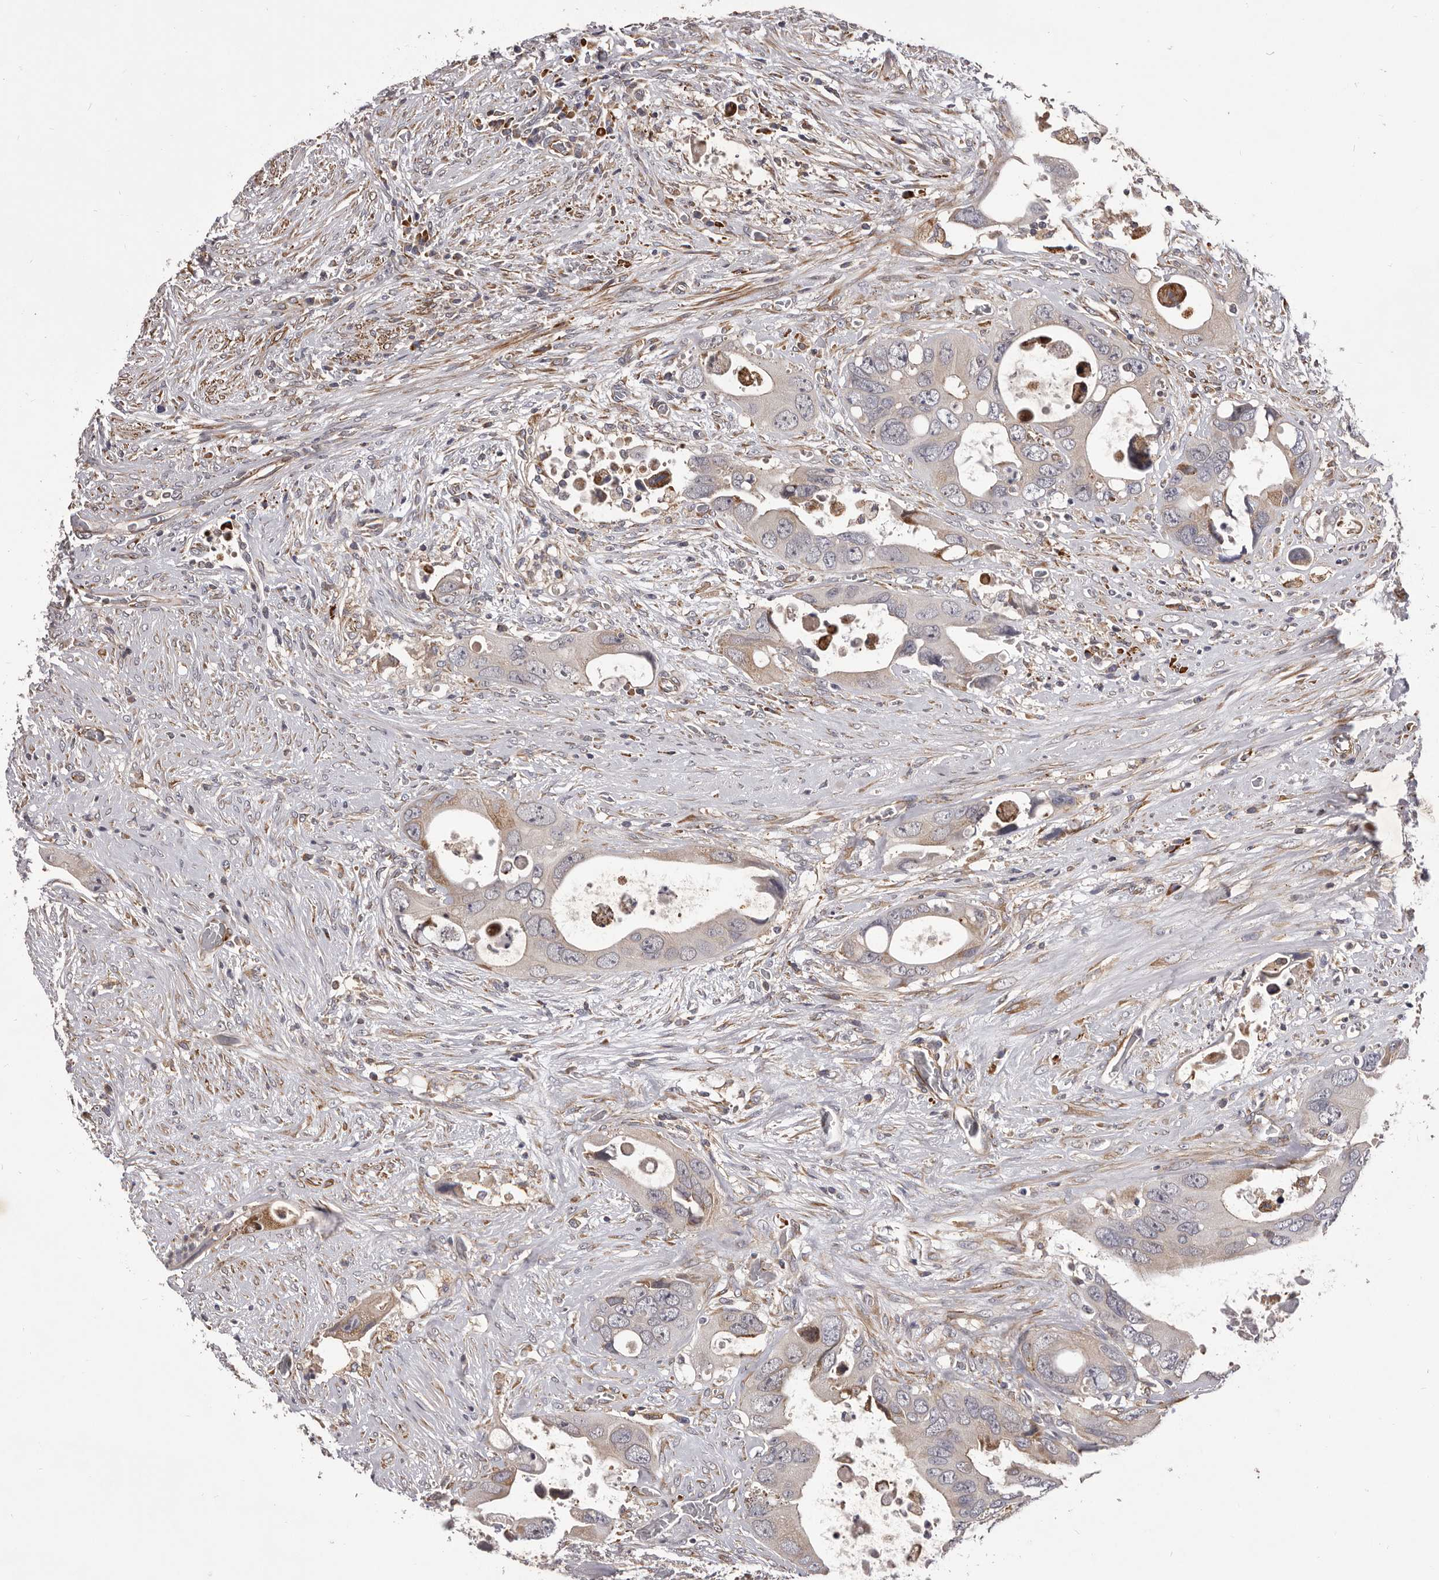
{"staining": {"intensity": "moderate", "quantity": "<25%", "location": "cytoplasmic/membranous"}, "tissue": "colorectal cancer", "cell_type": "Tumor cells", "image_type": "cancer", "snomed": [{"axis": "morphology", "description": "Adenocarcinoma, NOS"}, {"axis": "topography", "description": "Rectum"}], "caption": "Tumor cells reveal low levels of moderate cytoplasmic/membranous staining in approximately <25% of cells in adenocarcinoma (colorectal).", "gene": "ALPK1", "patient": {"sex": "male", "age": 70}}